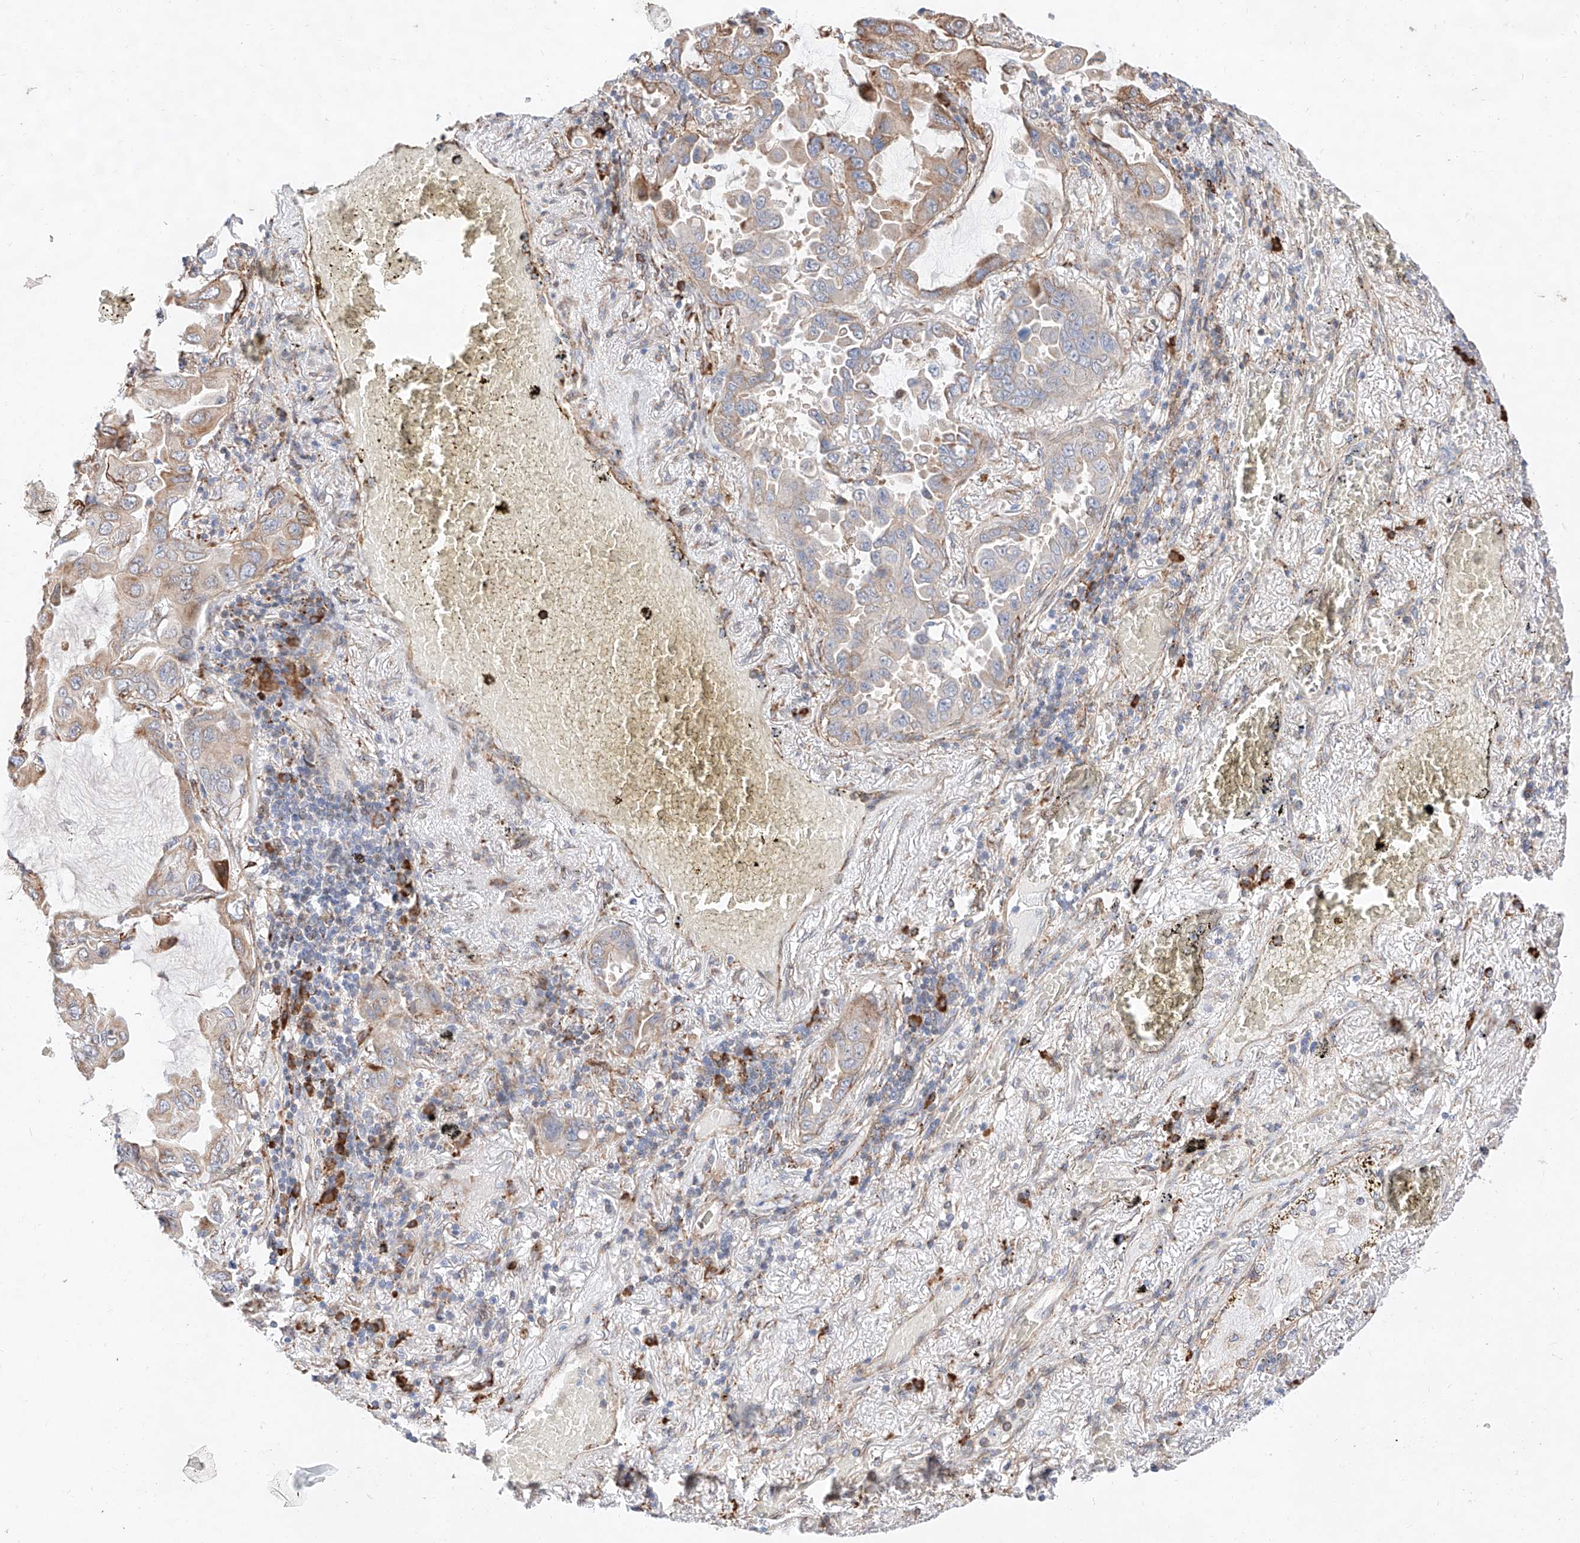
{"staining": {"intensity": "weak", "quantity": ">75%", "location": "cytoplasmic/membranous"}, "tissue": "lung cancer", "cell_type": "Tumor cells", "image_type": "cancer", "snomed": [{"axis": "morphology", "description": "Adenocarcinoma, NOS"}, {"axis": "topography", "description": "Lung"}], "caption": "Human lung adenocarcinoma stained for a protein (brown) displays weak cytoplasmic/membranous positive expression in about >75% of tumor cells.", "gene": "ATP9B", "patient": {"sex": "male", "age": 64}}